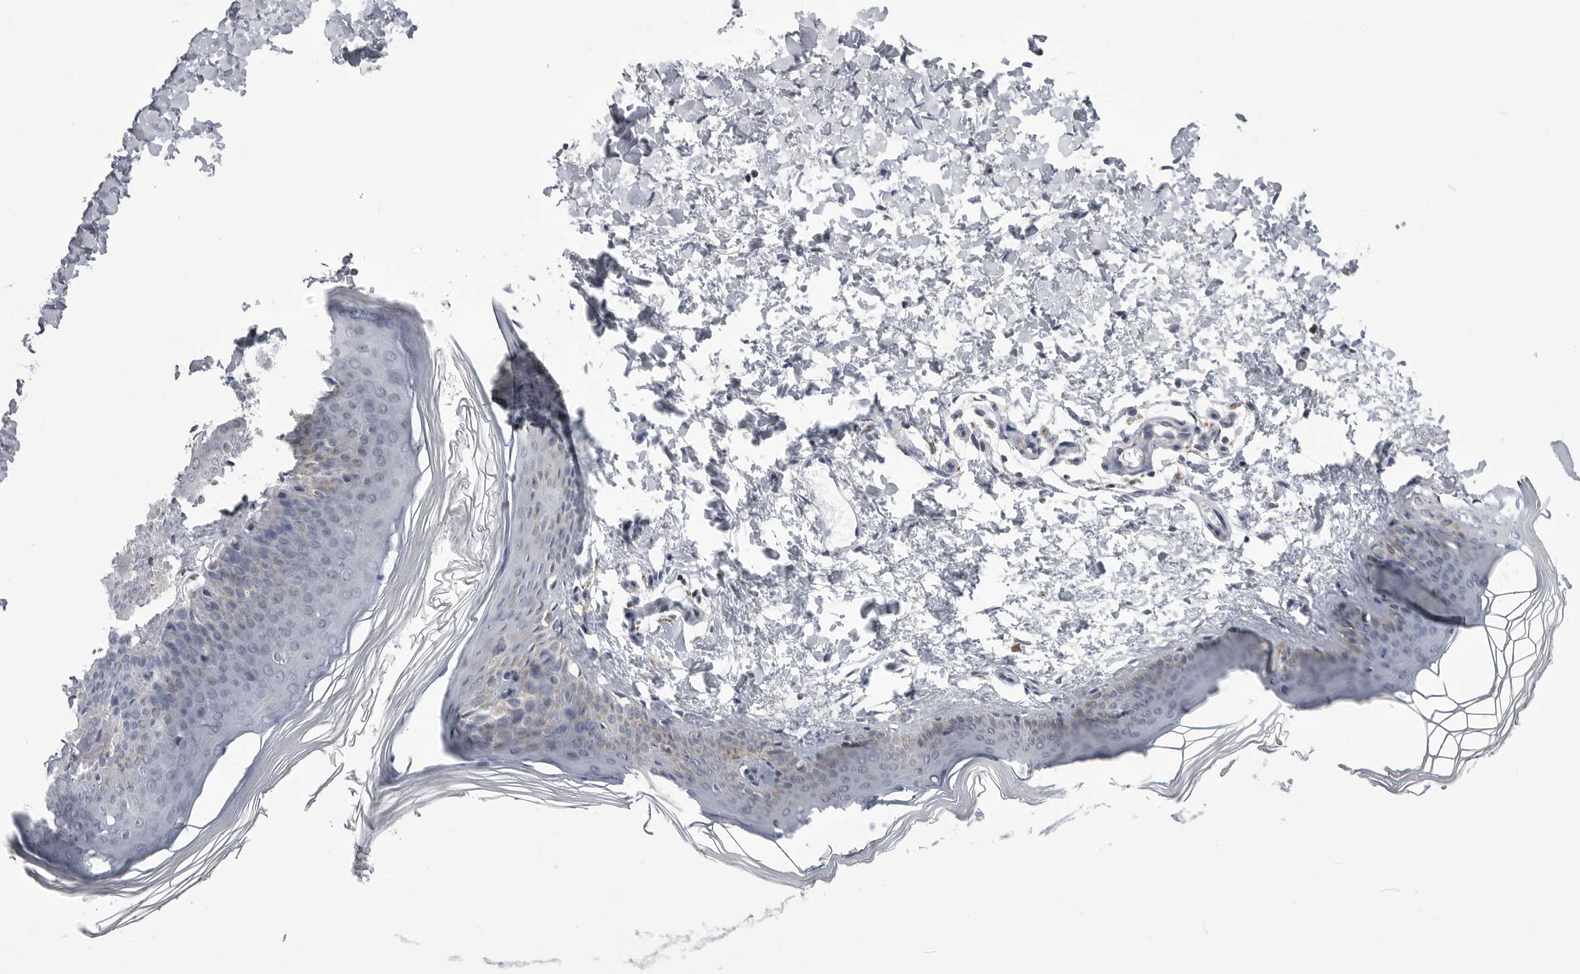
{"staining": {"intensity": "negative", "quantity": "none", "location": "none"}, "tissue": "skin", "cell_type": "Fibroblasts", "image_type": "normal", "snomed": [{"axis": "morphology", "description": "Normal tissue, NOS"}, {"axis": "topography", "description": "Skin"}], "caption": "DAB immunohistochemical staining of unremarkable skin shows no significant positivity in fibroblasts. (Stains: DAB IHC with hematoxylin counter stain, Microscopy: brightfield microscopy at high magnification).", "gene": "FH", "patient": {"sex": "female", "age": 27}}